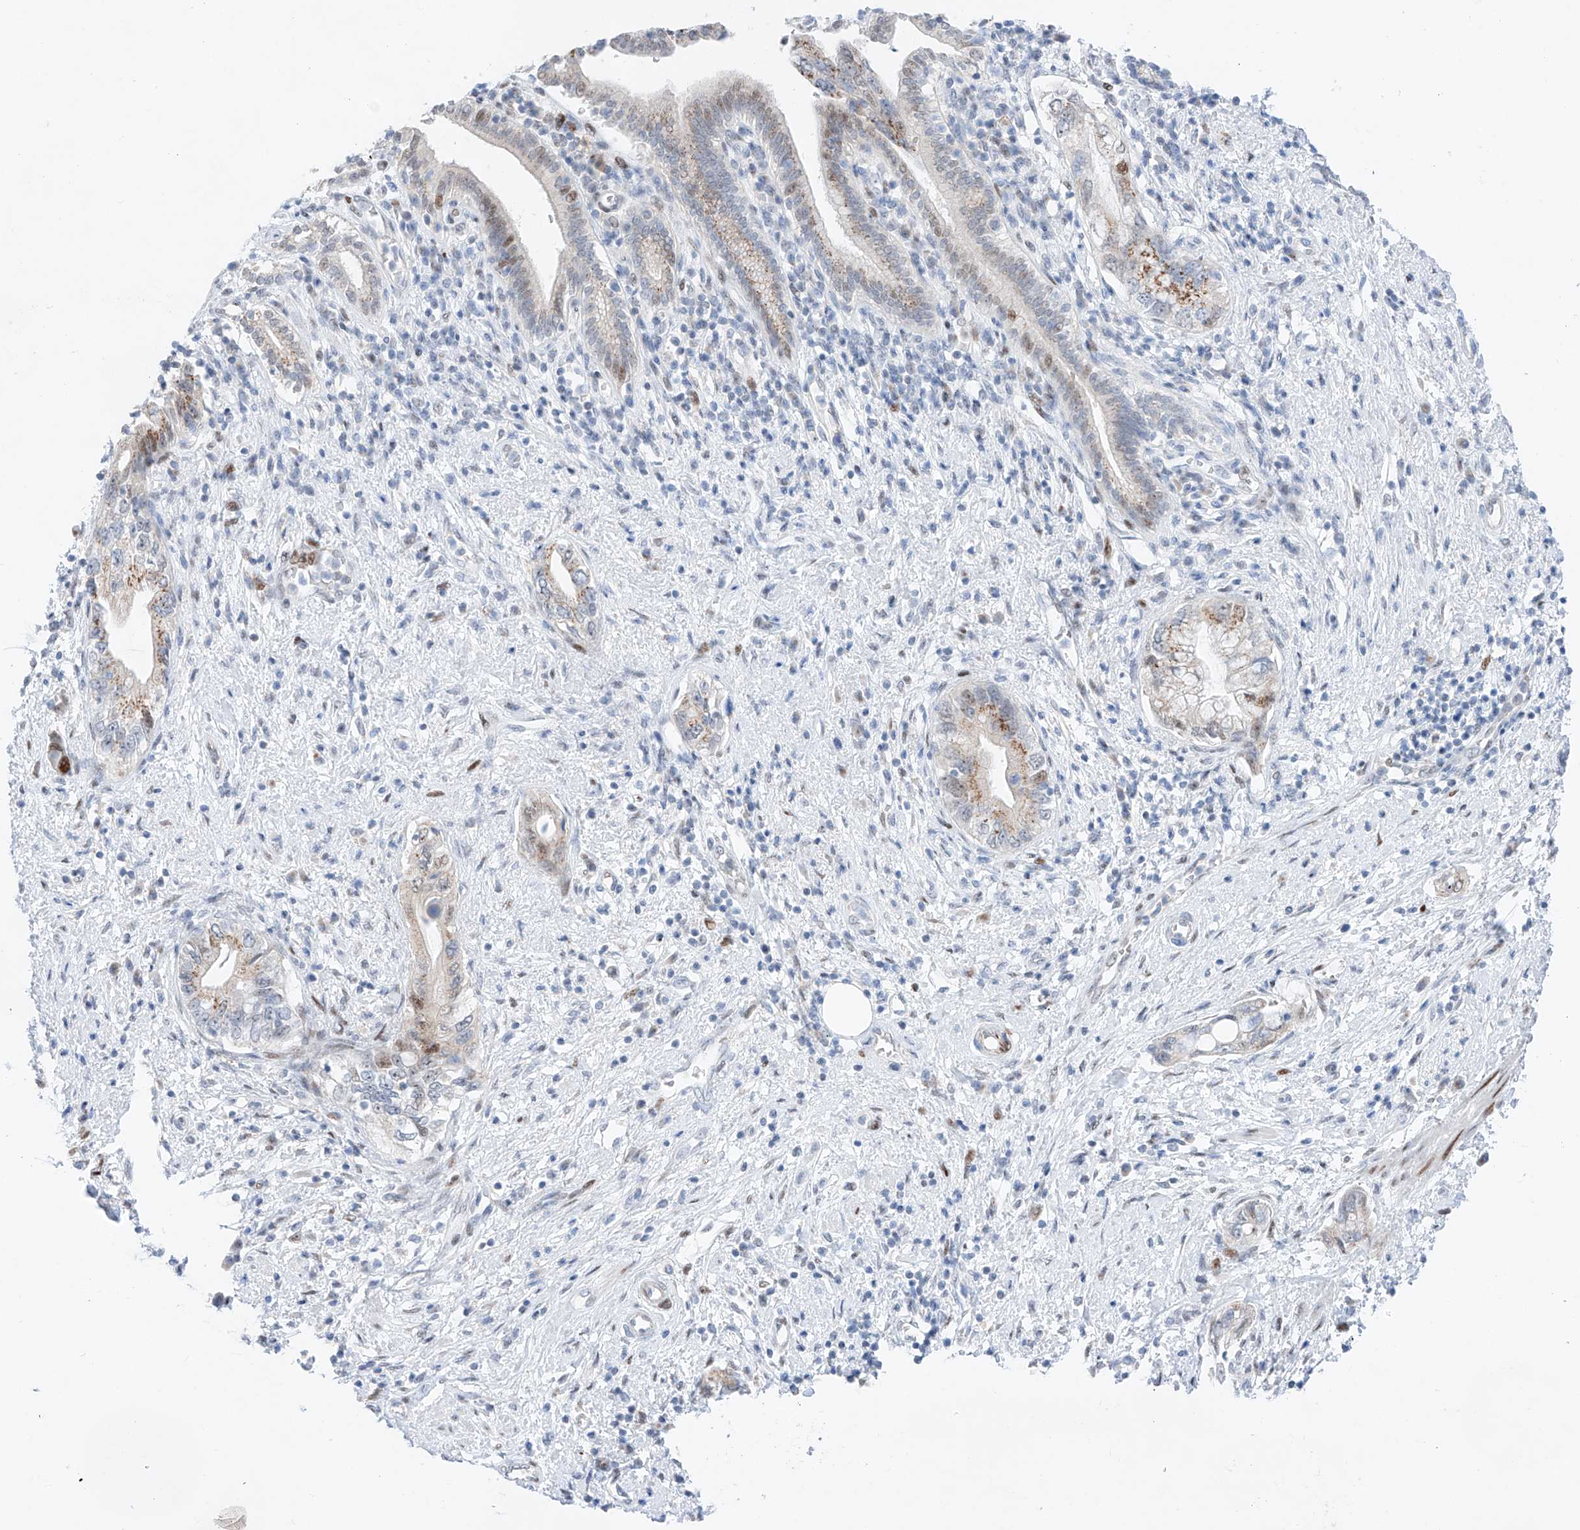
{"staining": {"intensity": "weak", "quantity": "25%-75%", "location": "cytoplasmic/membranous,nuclear"}, "tissue": "pancreatic cancer", "cell_type": "Tumor cells", "image_type": "cancer", "snomed": [{"axis": "morphology", "description": "Adenocarcinoma, NOS"}, {"axis": "topography", "description": "Pancreas"}], "caption": "Approximately 25%-75% of tumor cells in pancreatic cancer (adenocarcinoma) display weak cytoplasmic/membranous and nuclear protein expression as visualized by brown immunohistochemical staining.", "gene": "NT5C3B", "patient": {"sex": "female", "age": 73}}